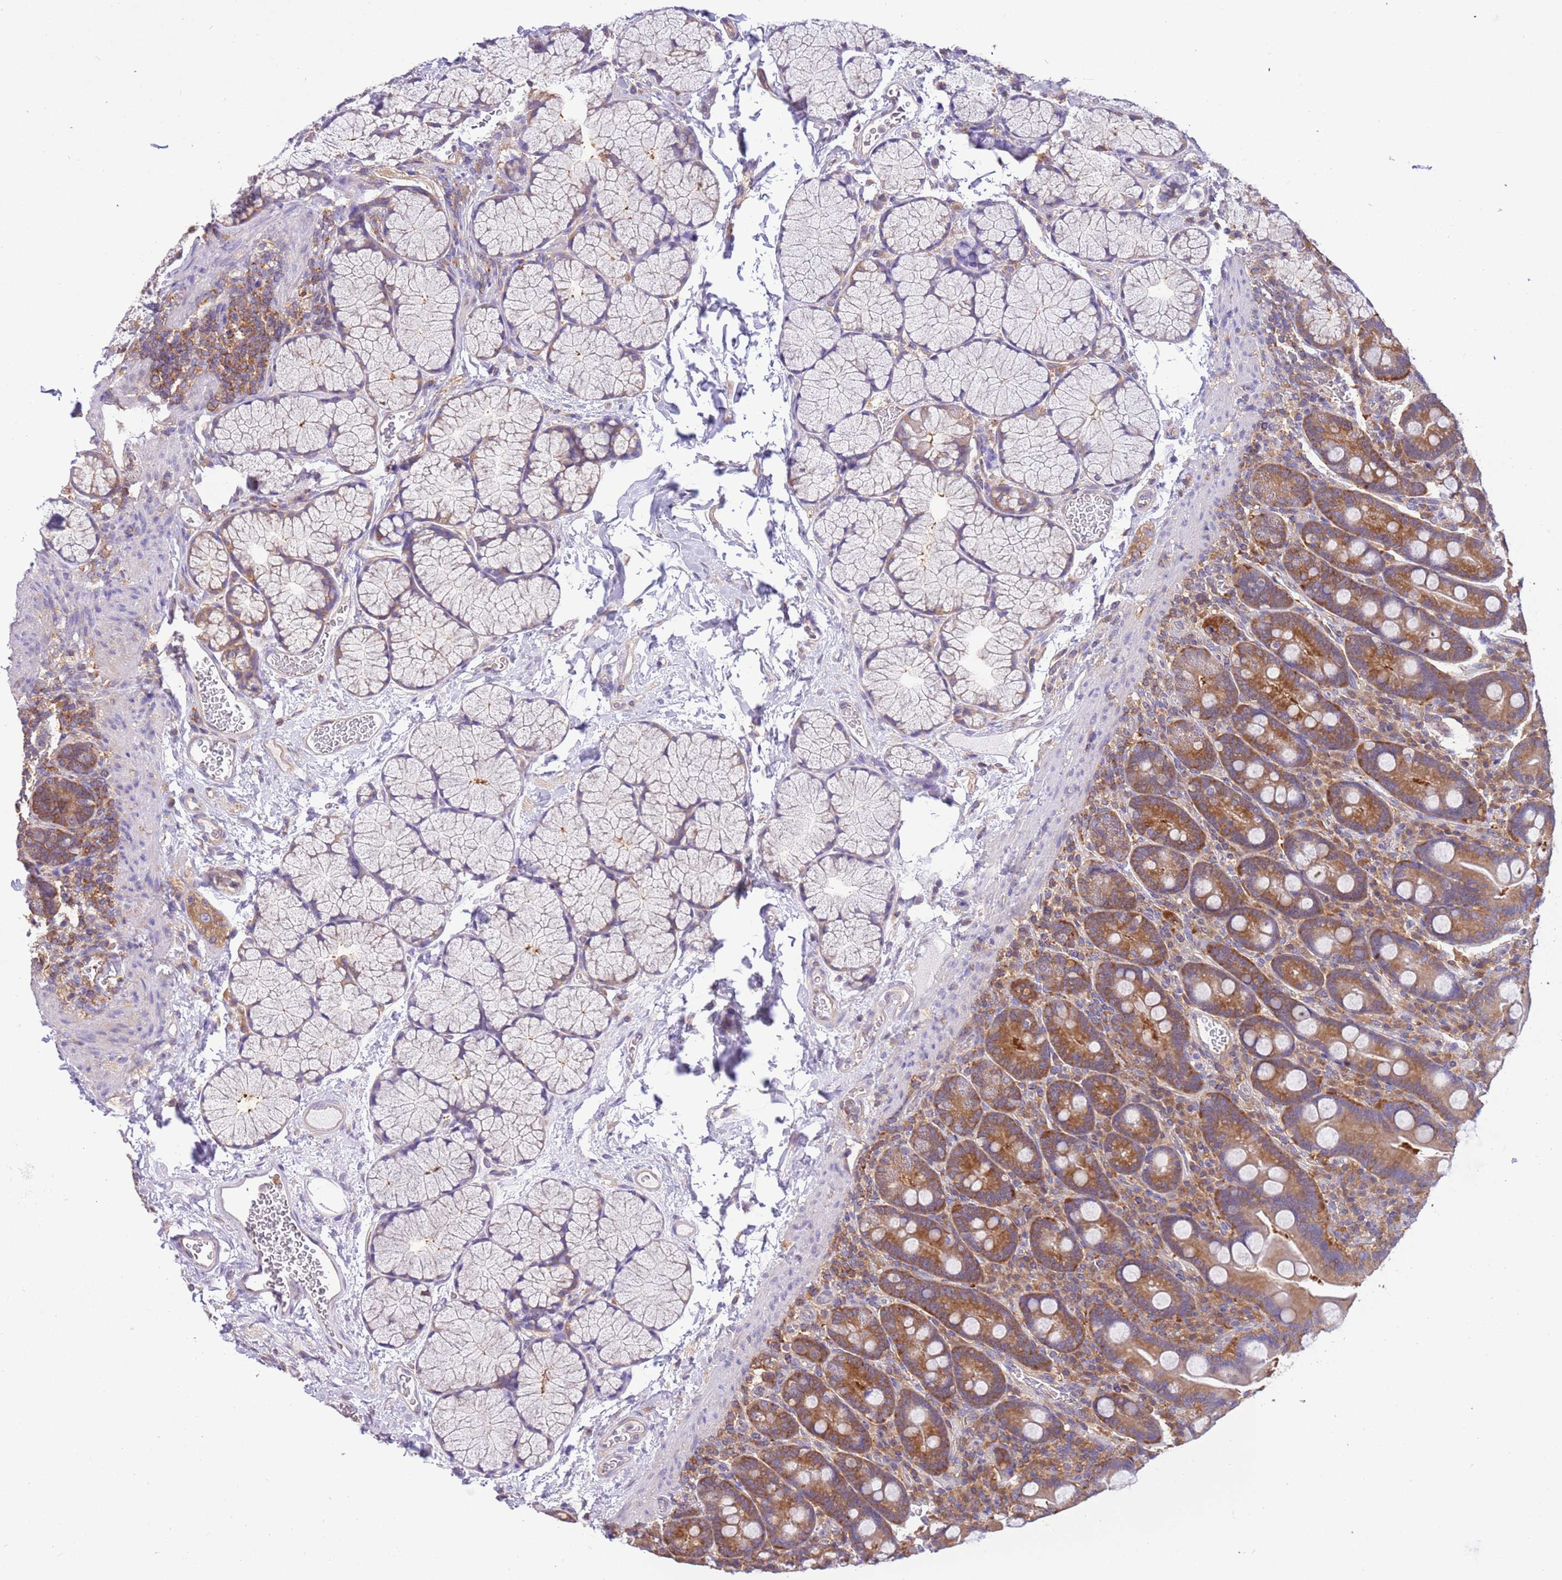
{"staining": {"intensity": "moderate", "quantity": ">75%", "location": "cytoplasmic/membranous"}, "tissue": "duodenum", "cell_type": "Glandular cells", "image_type": "normal", "snomed": [{"axis": "morphology", "description": "Normal tissue, NOS"}, {"axis": "topography", "description": "Duodenum"}], "caption": "Glandular cells demonstrate medium levels of moderate cytoplasmic/membranous positivity in about >75% of cells in unremarkable human duodenum.", "gene": "STIP1", "patient": {"sex": "male", "age": 35}}